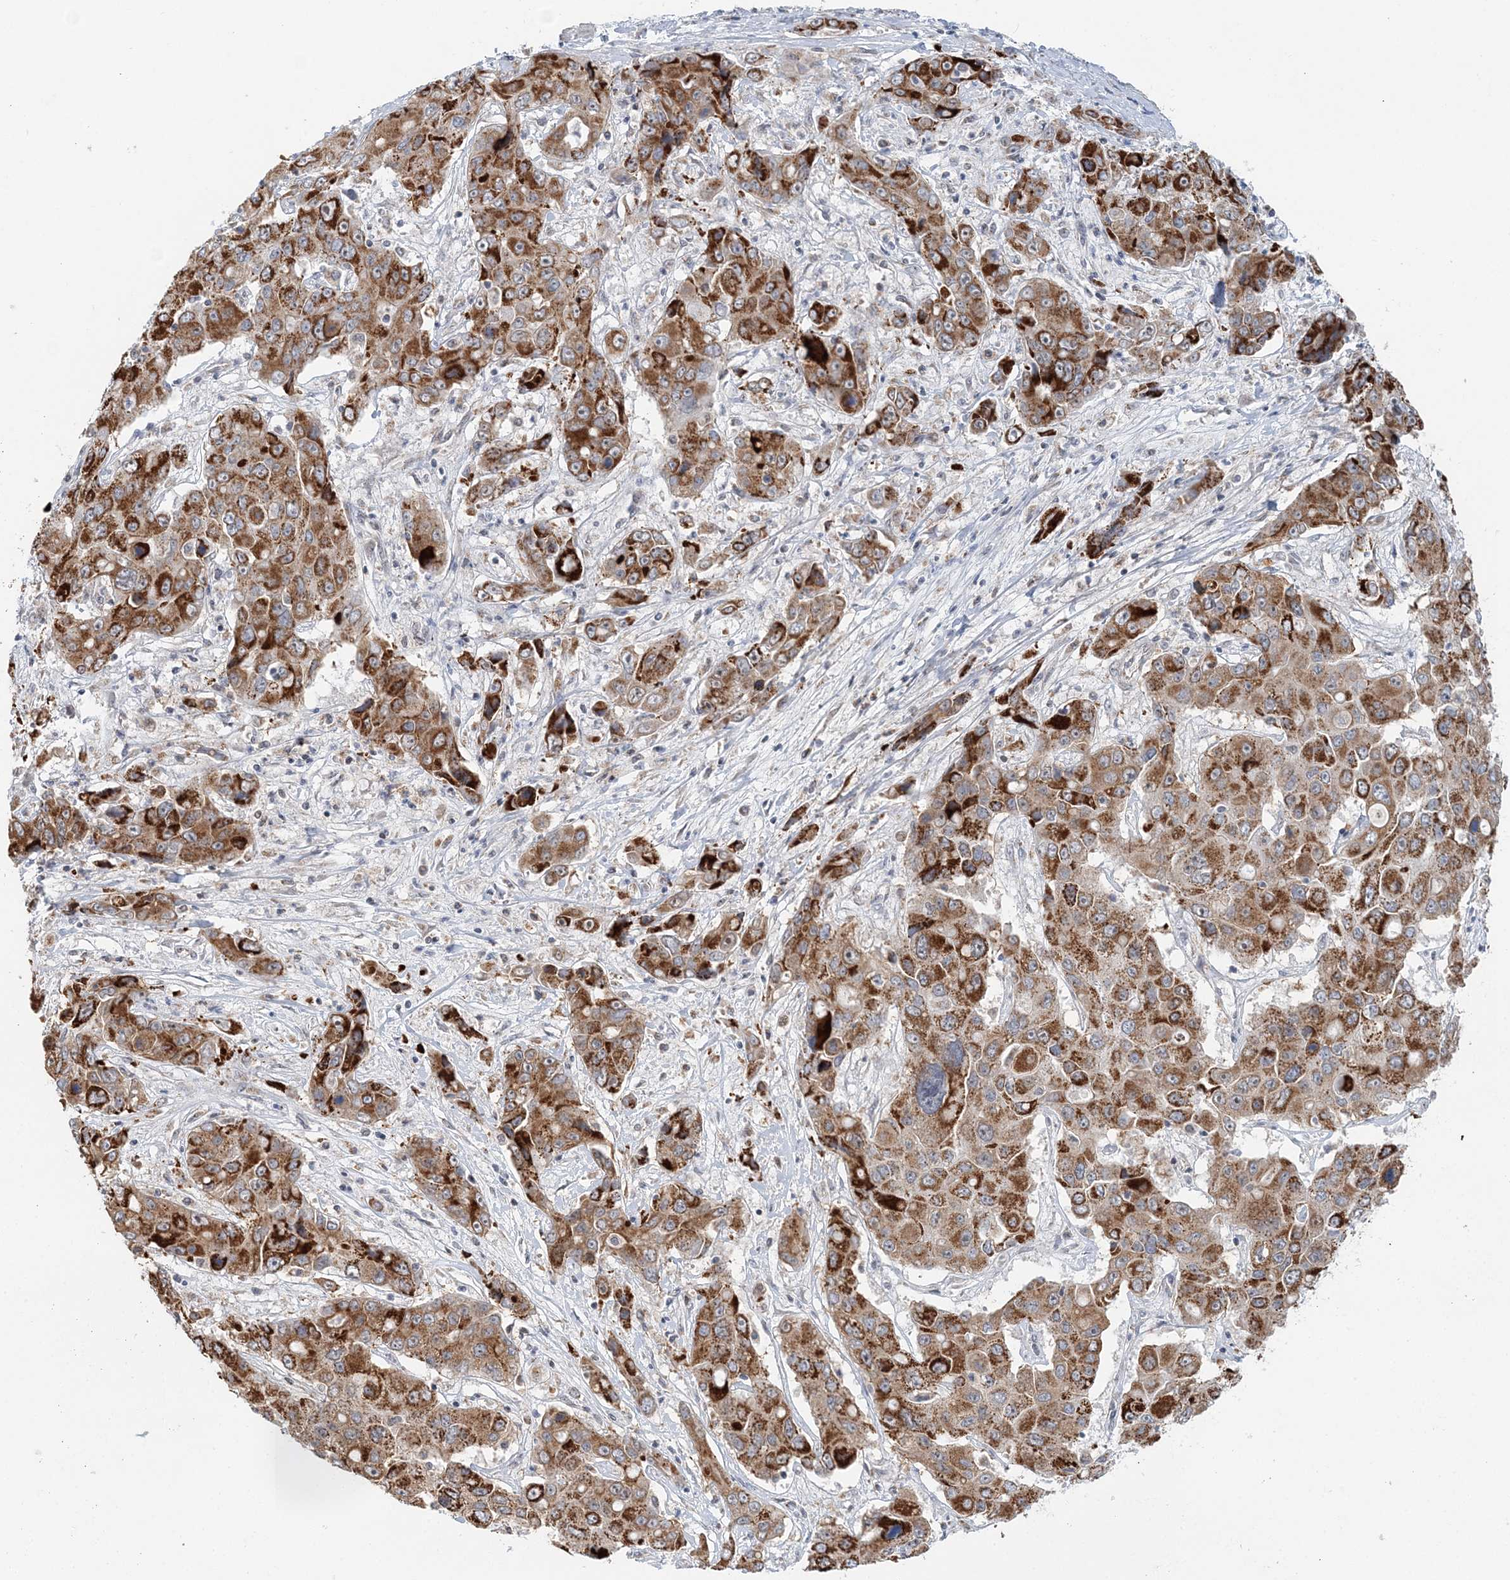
{"staining": {"intensity": "strong", "quantity": ">75%", "location": "cytoplasmic/membranous"}, "tissue": "liver cancer", "cell_type": "Tumor cells", "image_type": "cancer", "snomed": [{"axis": "morphology", "description": "Cholangiocarcinoma"}, {"axis": "topography", "description": "Liver"}], "caption": "Immunohistochemistry of liver cancer (cholangiocarcinoma) shows high levels of strong cytoplasmic/membranous staining in approximately >75% of tumor cells.", "gene": "RNF150", "patient": {"sex": "male", "age": 67}}